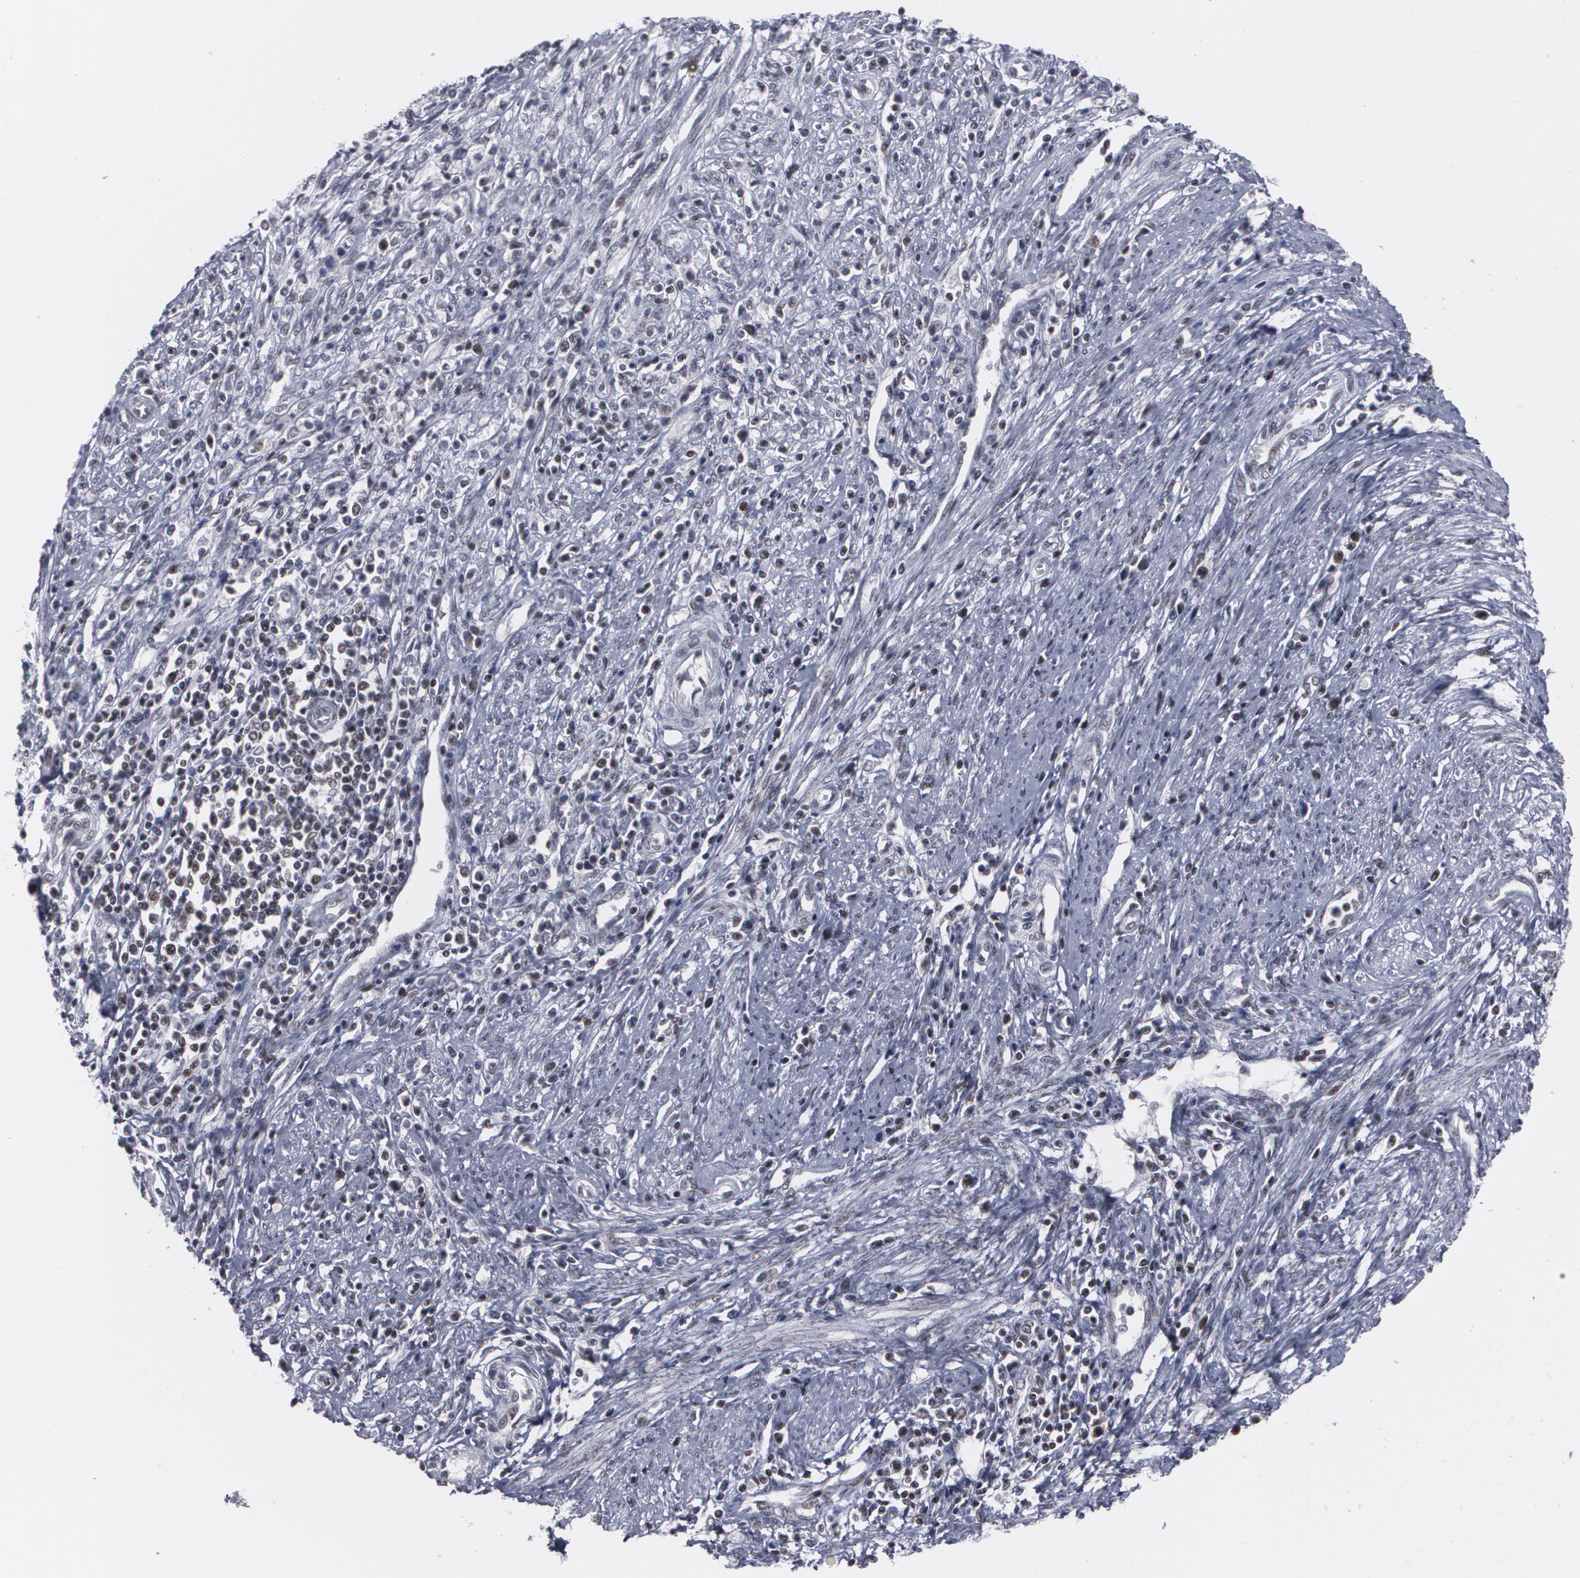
{"staining": {"intensity": "weak", "quantity": "<25%", "location": "nuclear"}, "tissue": "cervical cancer", "cell_type": "Tumor cells", "image_type": "cancer", "snomed": [{"axis": "morphology", "description": "Adenocarcinoma, NOS"}, {"axis": "topography", "description": "Cervix"}], "caption": "Tumor cells show no significant expression in cervical cancer (adenocarcinoma).", "gene": "MCL1", "patient": {"sex": "female", "age": 36}}